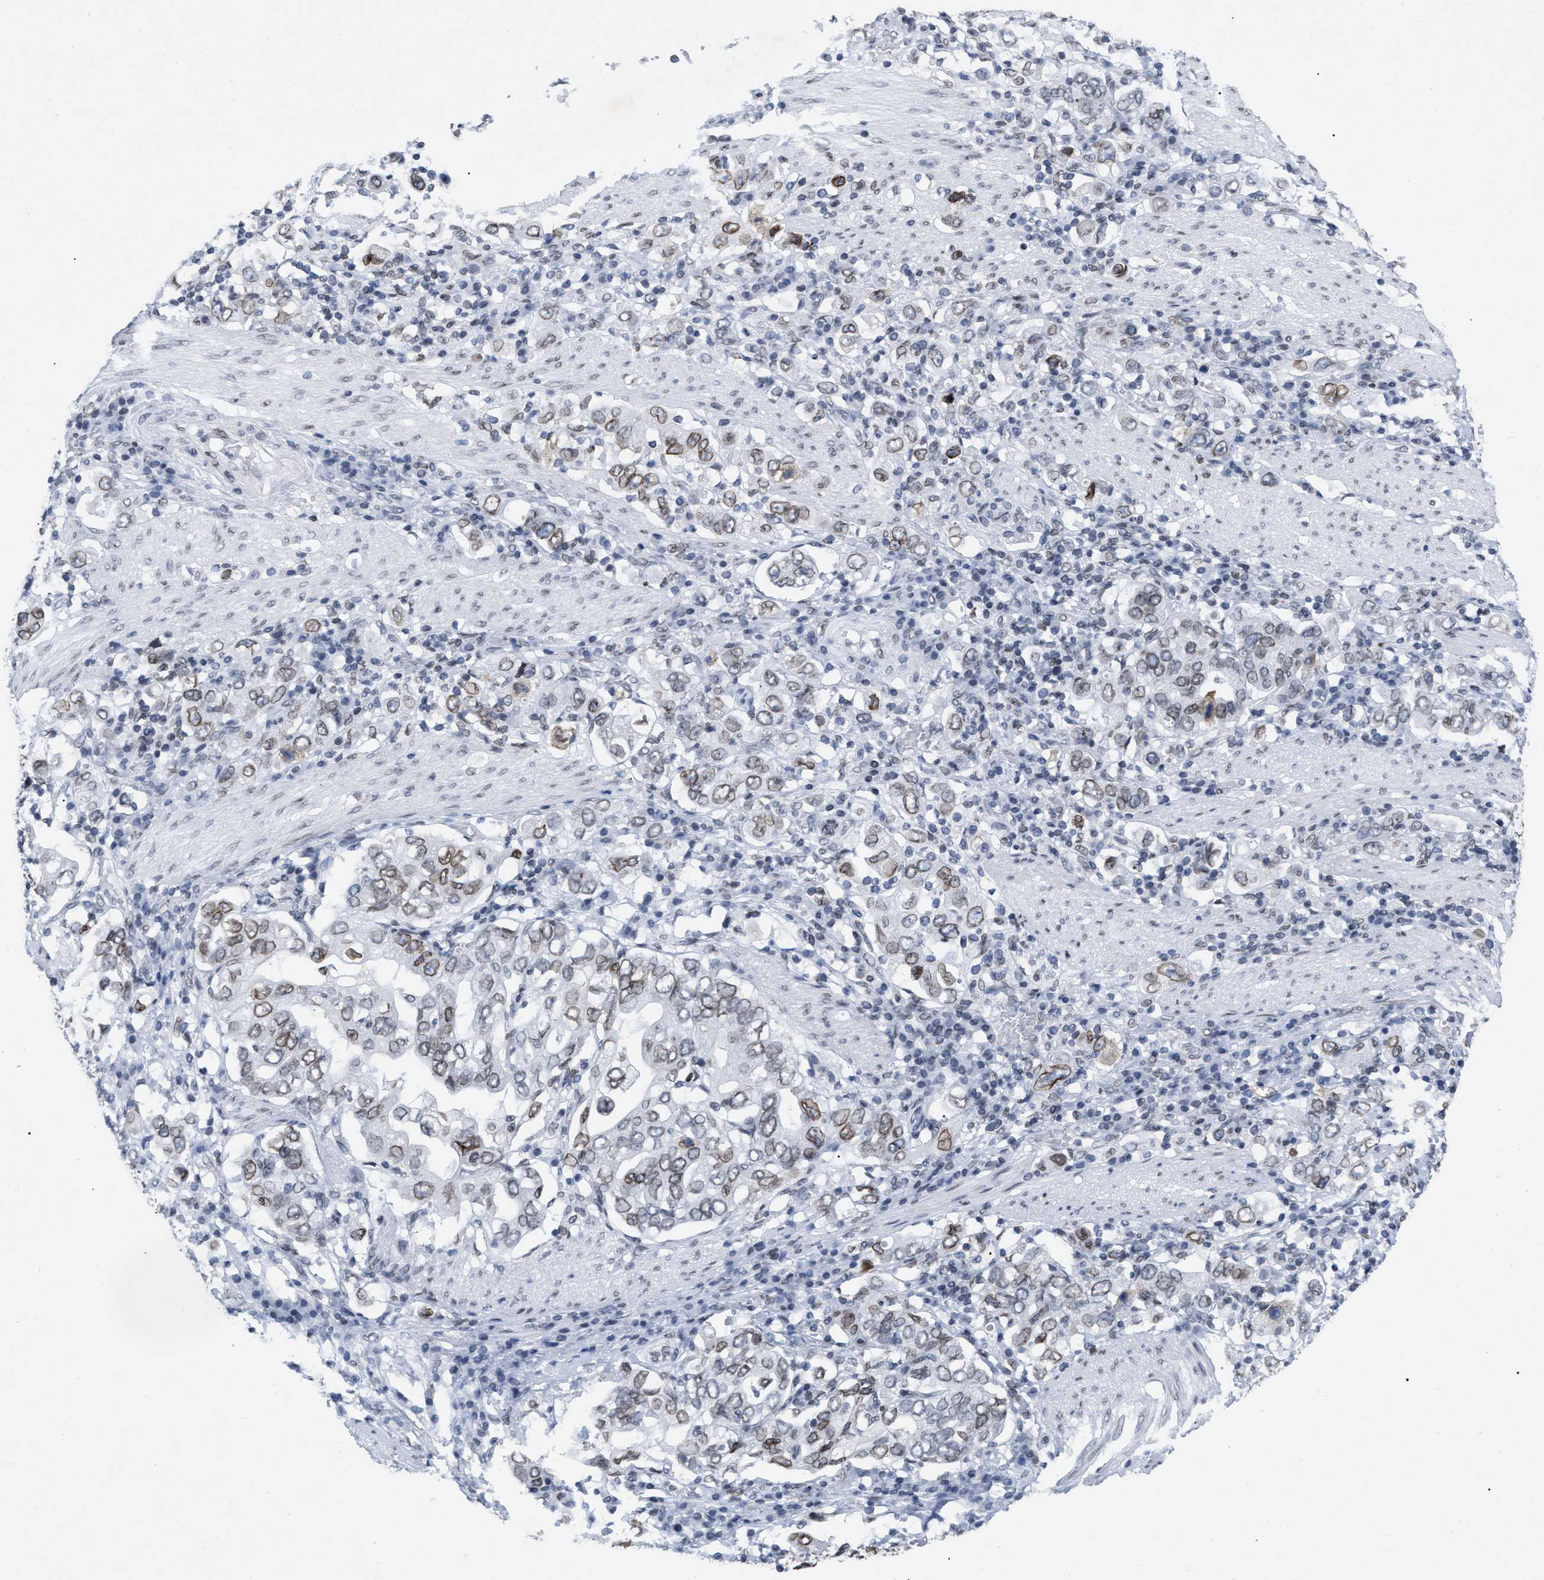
{"staining": {"intensity": "moderate", "quantity": "25%-75%", "location": "cytoplasmic/membranous,nuclear"}, "tissue": "stomach cancer", "cell_type": "Tumor cells", "image_type": "cancer", "snomed": [{"axis": "morphology", "description": "Adenocarcinoma, NOS"}, {"axis": "topography", "description": "Stomach, upper"}], "caption": "Immunohistochemistry (IHC) staining of stomach cancer, which demonstrates medium levels of moderate cytoplasmic/membranous and nuclear expression in about 25%-75% of tumor cells indicating moderate cytoplasmic/membranous and nuclear protein staining. The staining was performed using DAB (brown) for protein detection and nuclei were counterstained in hematoxylin (blue).", "gene": "TPR", "patient": {"sex": "male", "age": 62}}